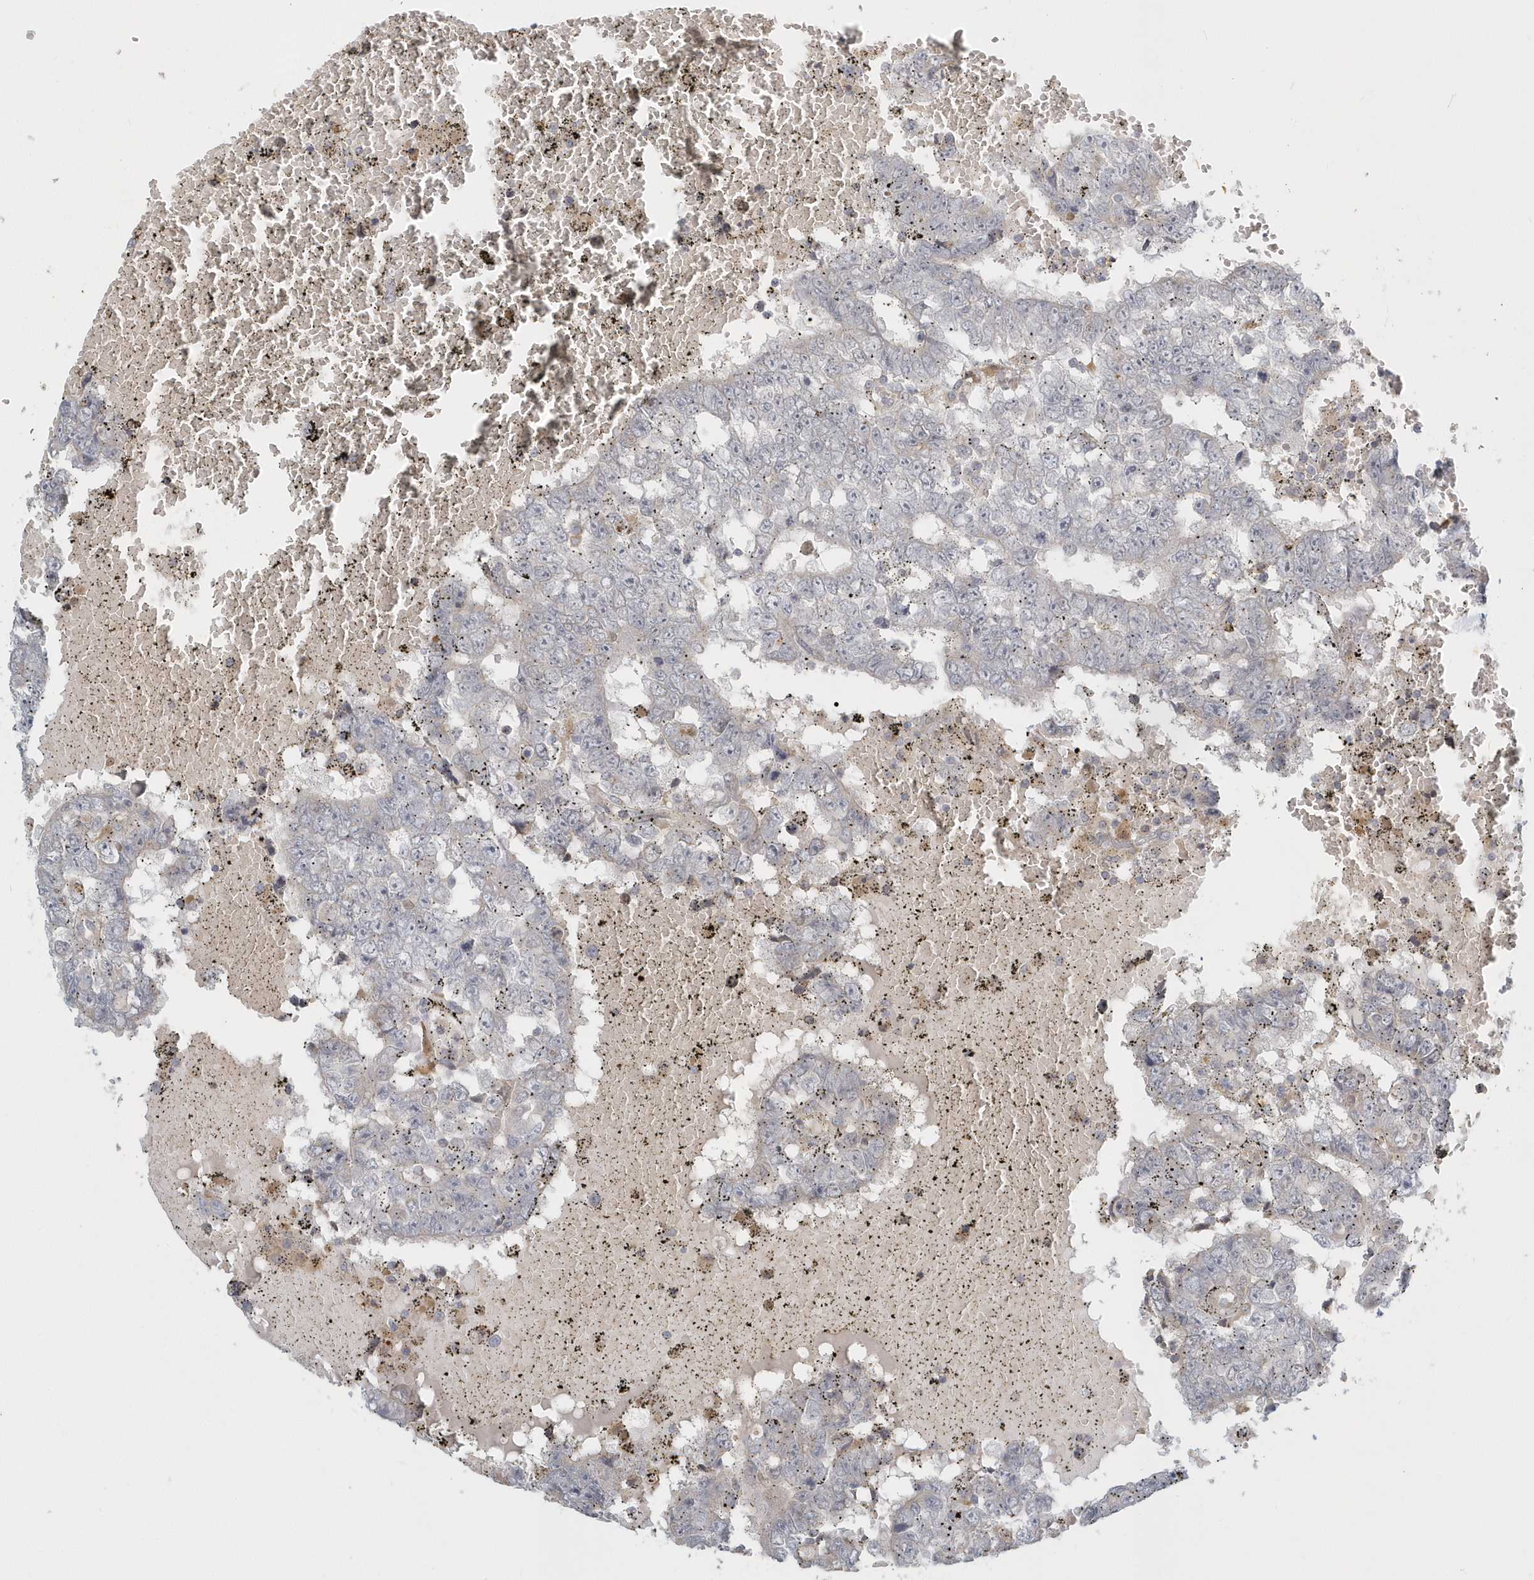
{"staining": {"intensity": "negative", "quantity": "none", "location": "none"}, "tissue": "testis cancer", "cell_type": "Tumor cells", "image_type": "cancer", "snomed": [{"axis": "morphology", "description": "Carcinoma, Embryonal, NOS"}, {"axis": "topography", "description": "Testis"}], "caption": "A high-resolution micrograph shows immunohistochemistry (IHC) staining of embryonal carcinoma (testis), which displays no significant staining in tumor cells. (DAB immunohistochemistry (IHC) visualized using brightfield microscopy, high magnification).", "gene": "NAPB", "patient": {"sex": "male", "age": 25}}